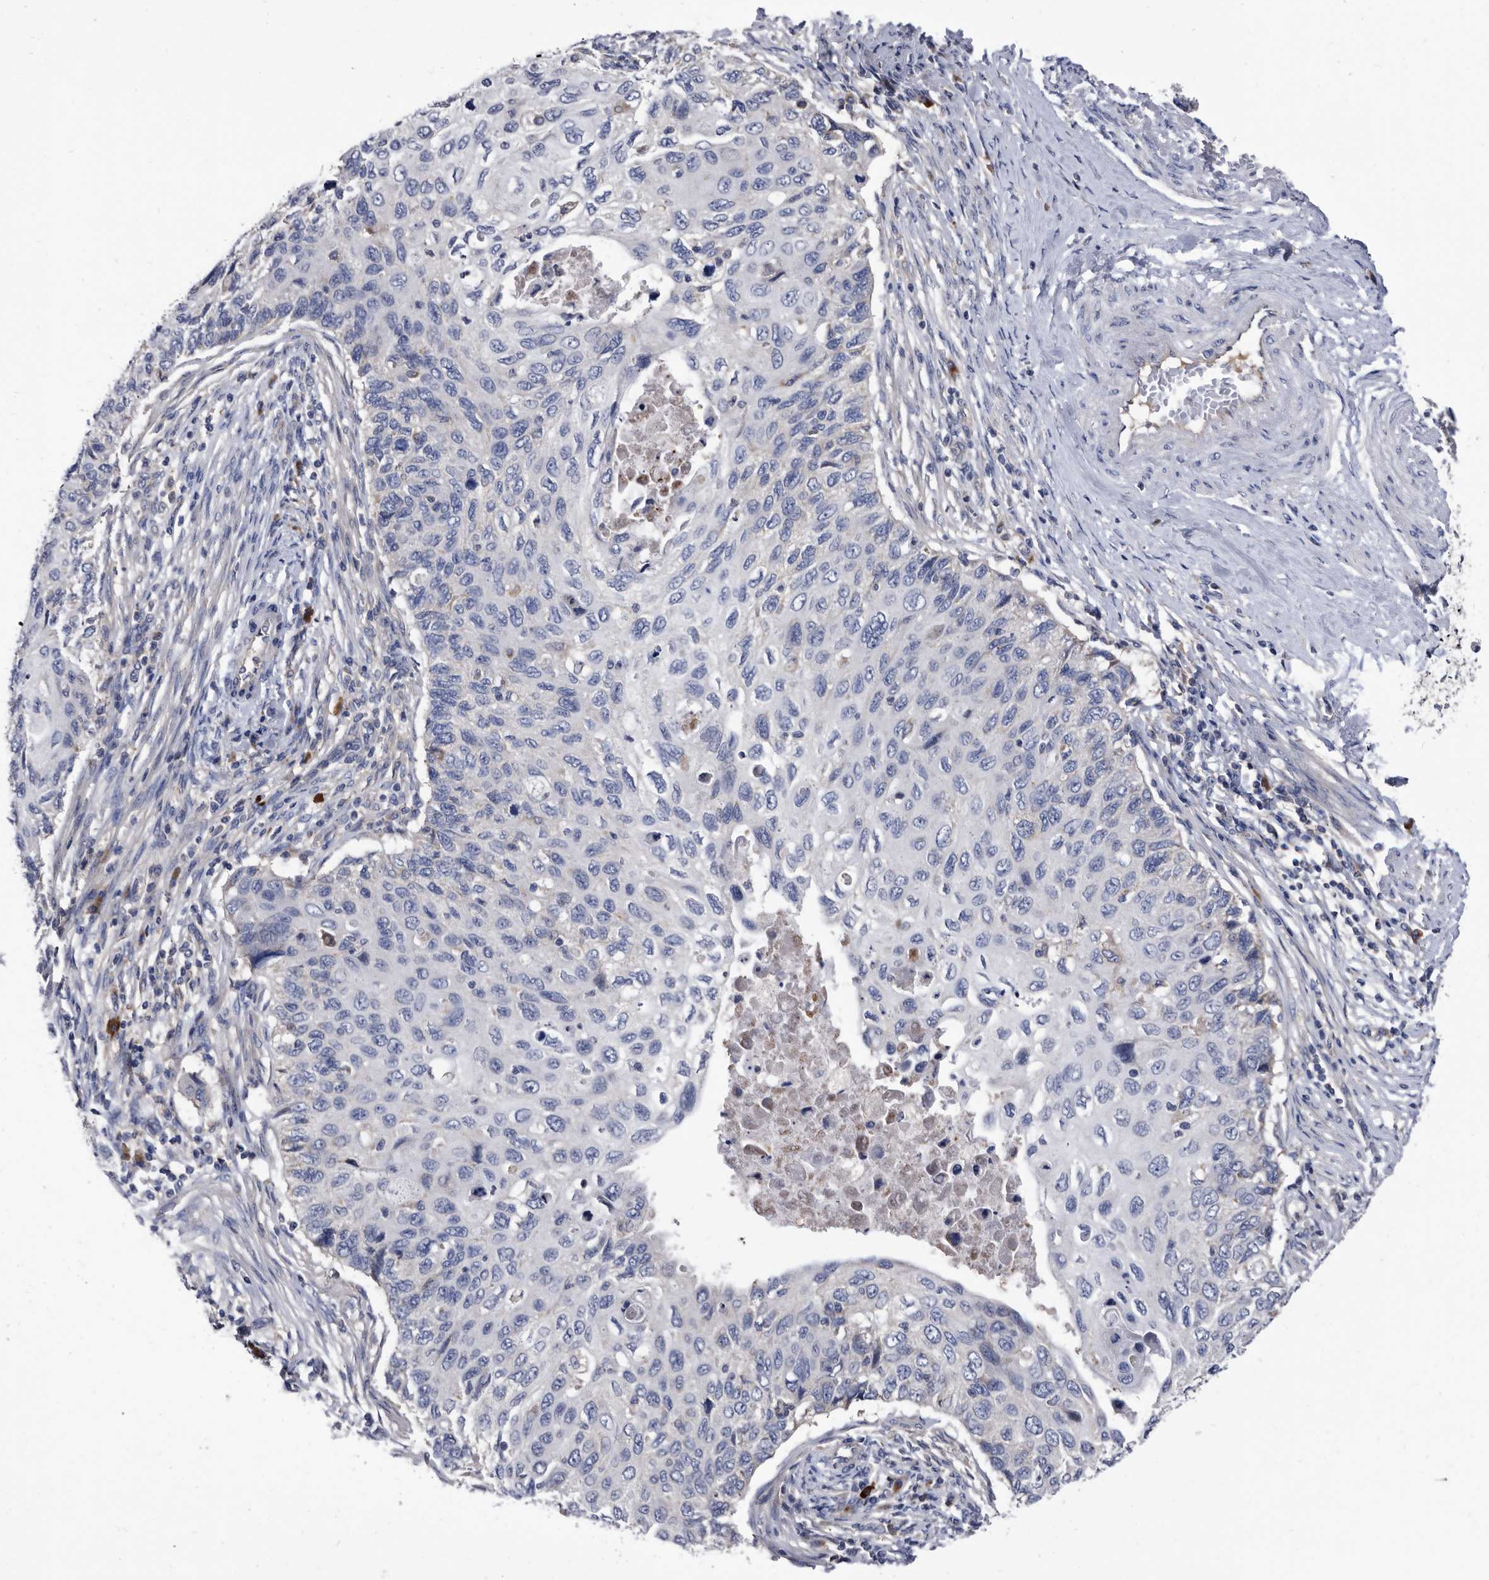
{"staining": {"intensity": "negative", "quantity": "none", "location": "none"}, "tissue": "cervical cancer", "cell_type": "Tumor cells", "image_type": "cancer", "snomed": [{"axis": "morphology", "description": "Squamous cell carcinoma, NOS"}, {"axis": "topography", "description": "Cervix"}], "caption": "This is a histopathology image of immunohistochemistry staining of cervical cancer (squamous cell carcinoma), which shows no staining in tumor cells.", "gene": "DTNBP1", "patient": {"sex": "female", "age": 70}}